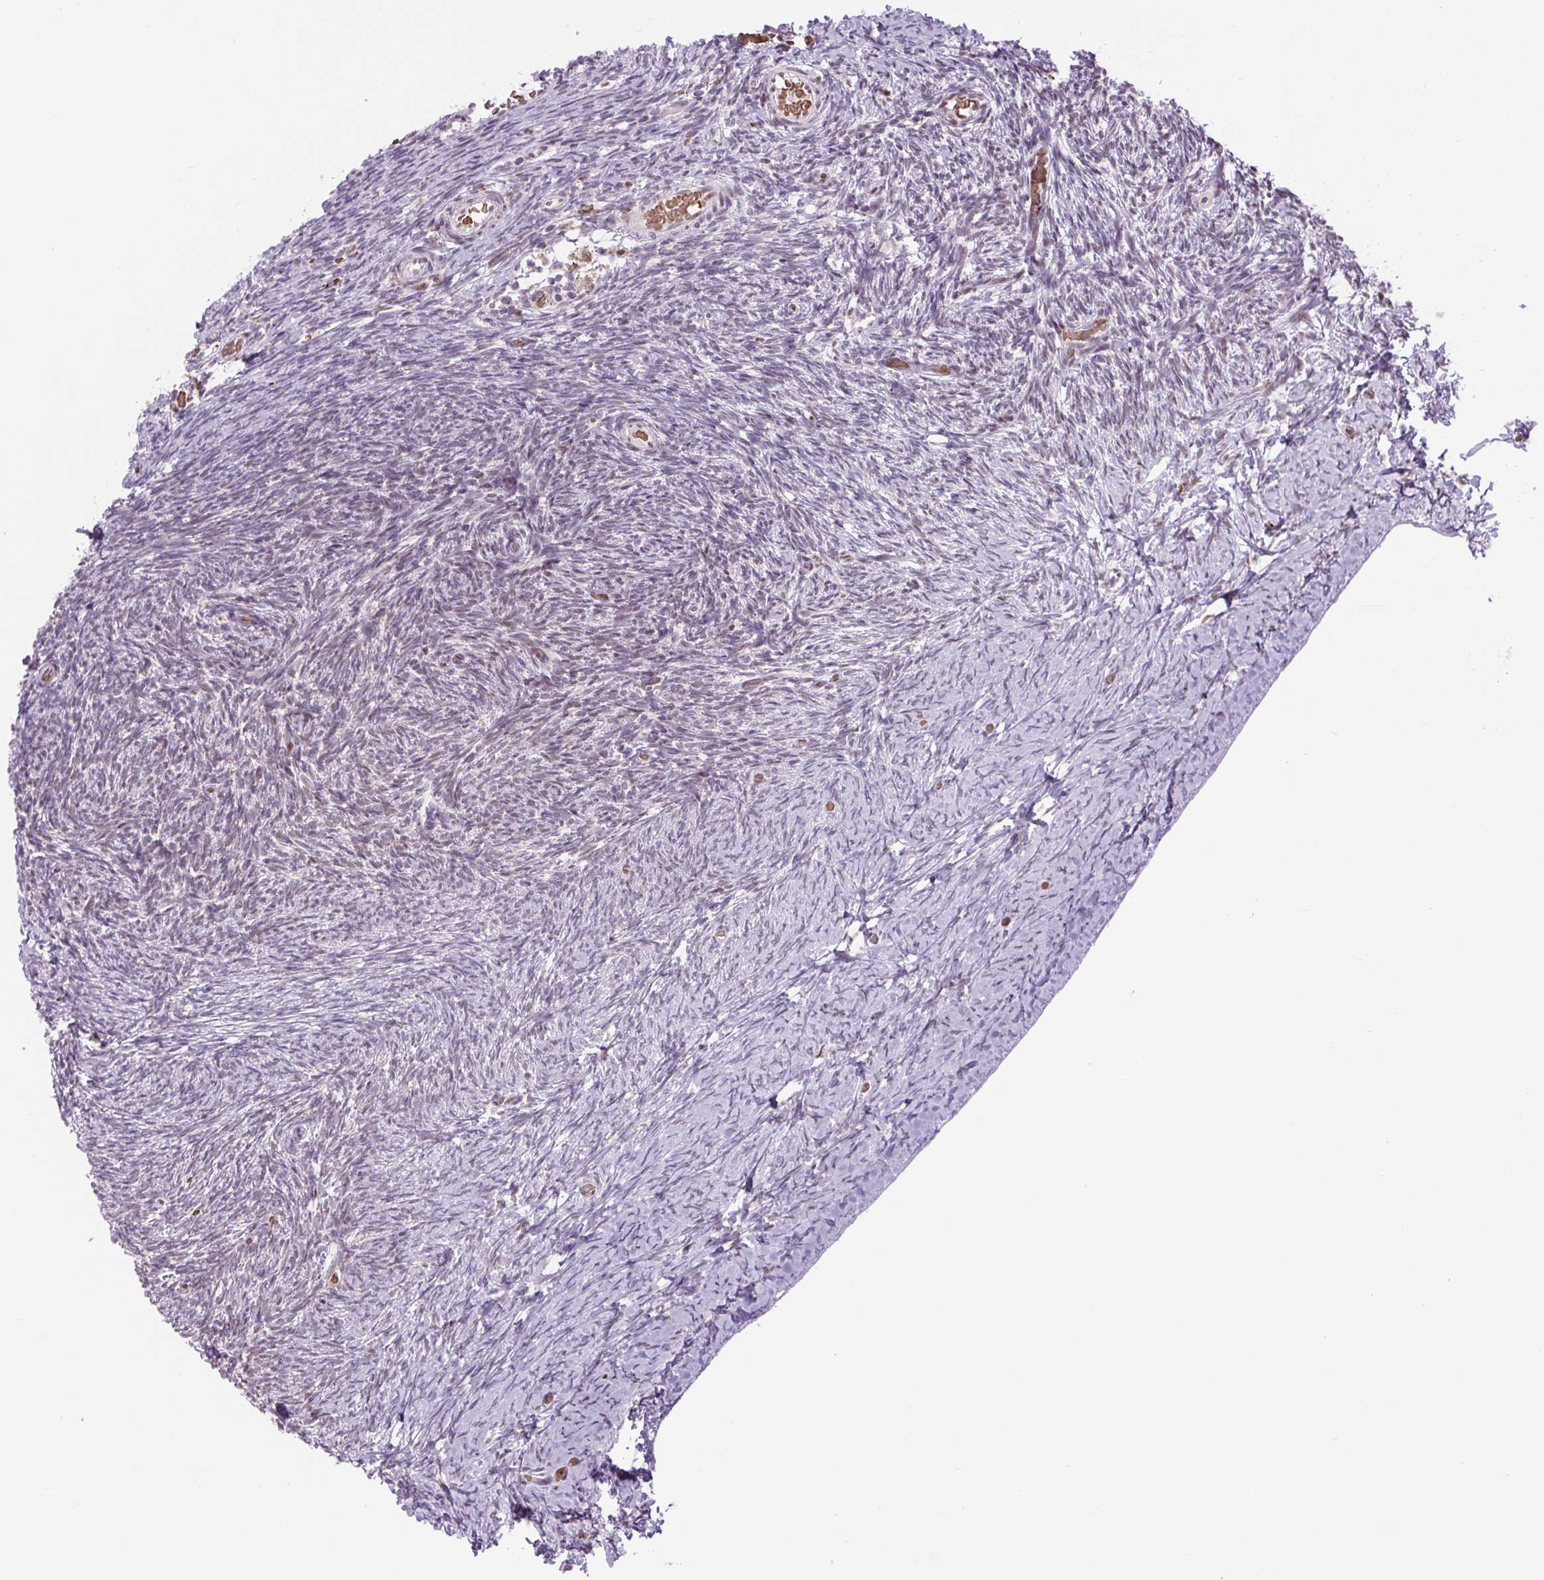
{"staining": {"intensity": "weak", "quantity": "<25%", "location": "nuclear"}, "tissue": "ovary", "cell_type": "Ovarian stroma cells", "image_type": "normal", "snomed": [{"axis": "morphology", "description": "Normal tissue, NOS"}, {"axis": "topography", "description": "Ovary"}], "caption": "Image shows no protein staining in ovarian stroma cells of unremarkable ovary.", "gene": "SCO2", "patient": {"sex": "female", "age": 39}}